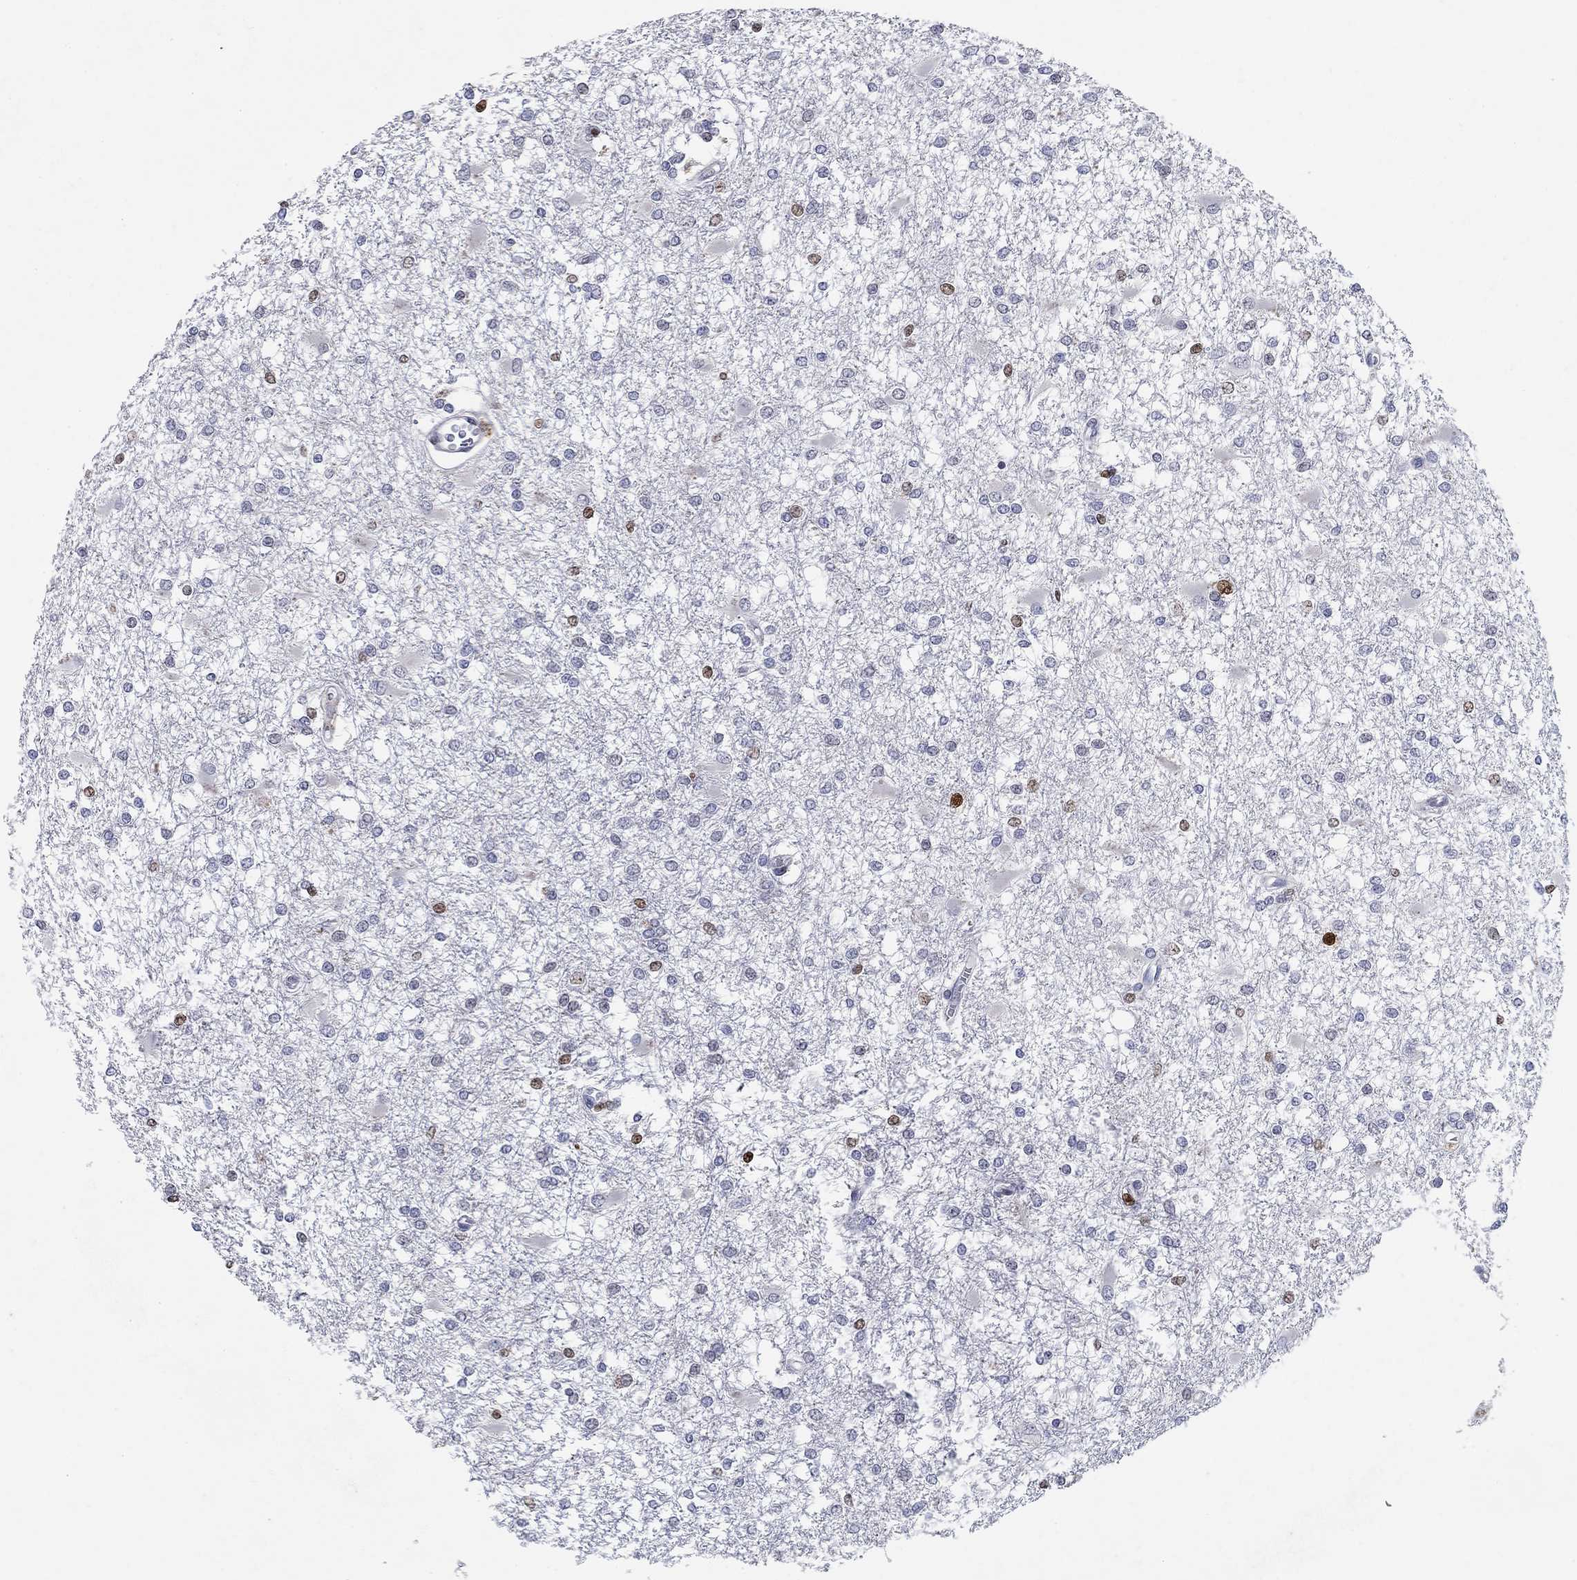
{"staining": {"intensity": "strong", "quantity": "<25%", "location": "nuclear"}, "tissue": "glioma", "cell_type": "Tumor cells", "image_type": "cancer", "snomed": [{"axis": "morphology", "description": "Glioma, malignant, High grade"}, {"axis": "topography", "description": "Cerebral cortex"}], "caption": "High-magnification brightfield microscopy of malignant glioma (high-grade) stained with DAB (brown) and counterstained with hematoxylin (blue). tumor cells exhibit strong nuclear expression is appreciated in approximately<25% of cells.", "gene": "RAPGEF5", "patient": {"sex": "male", "age": 79}}